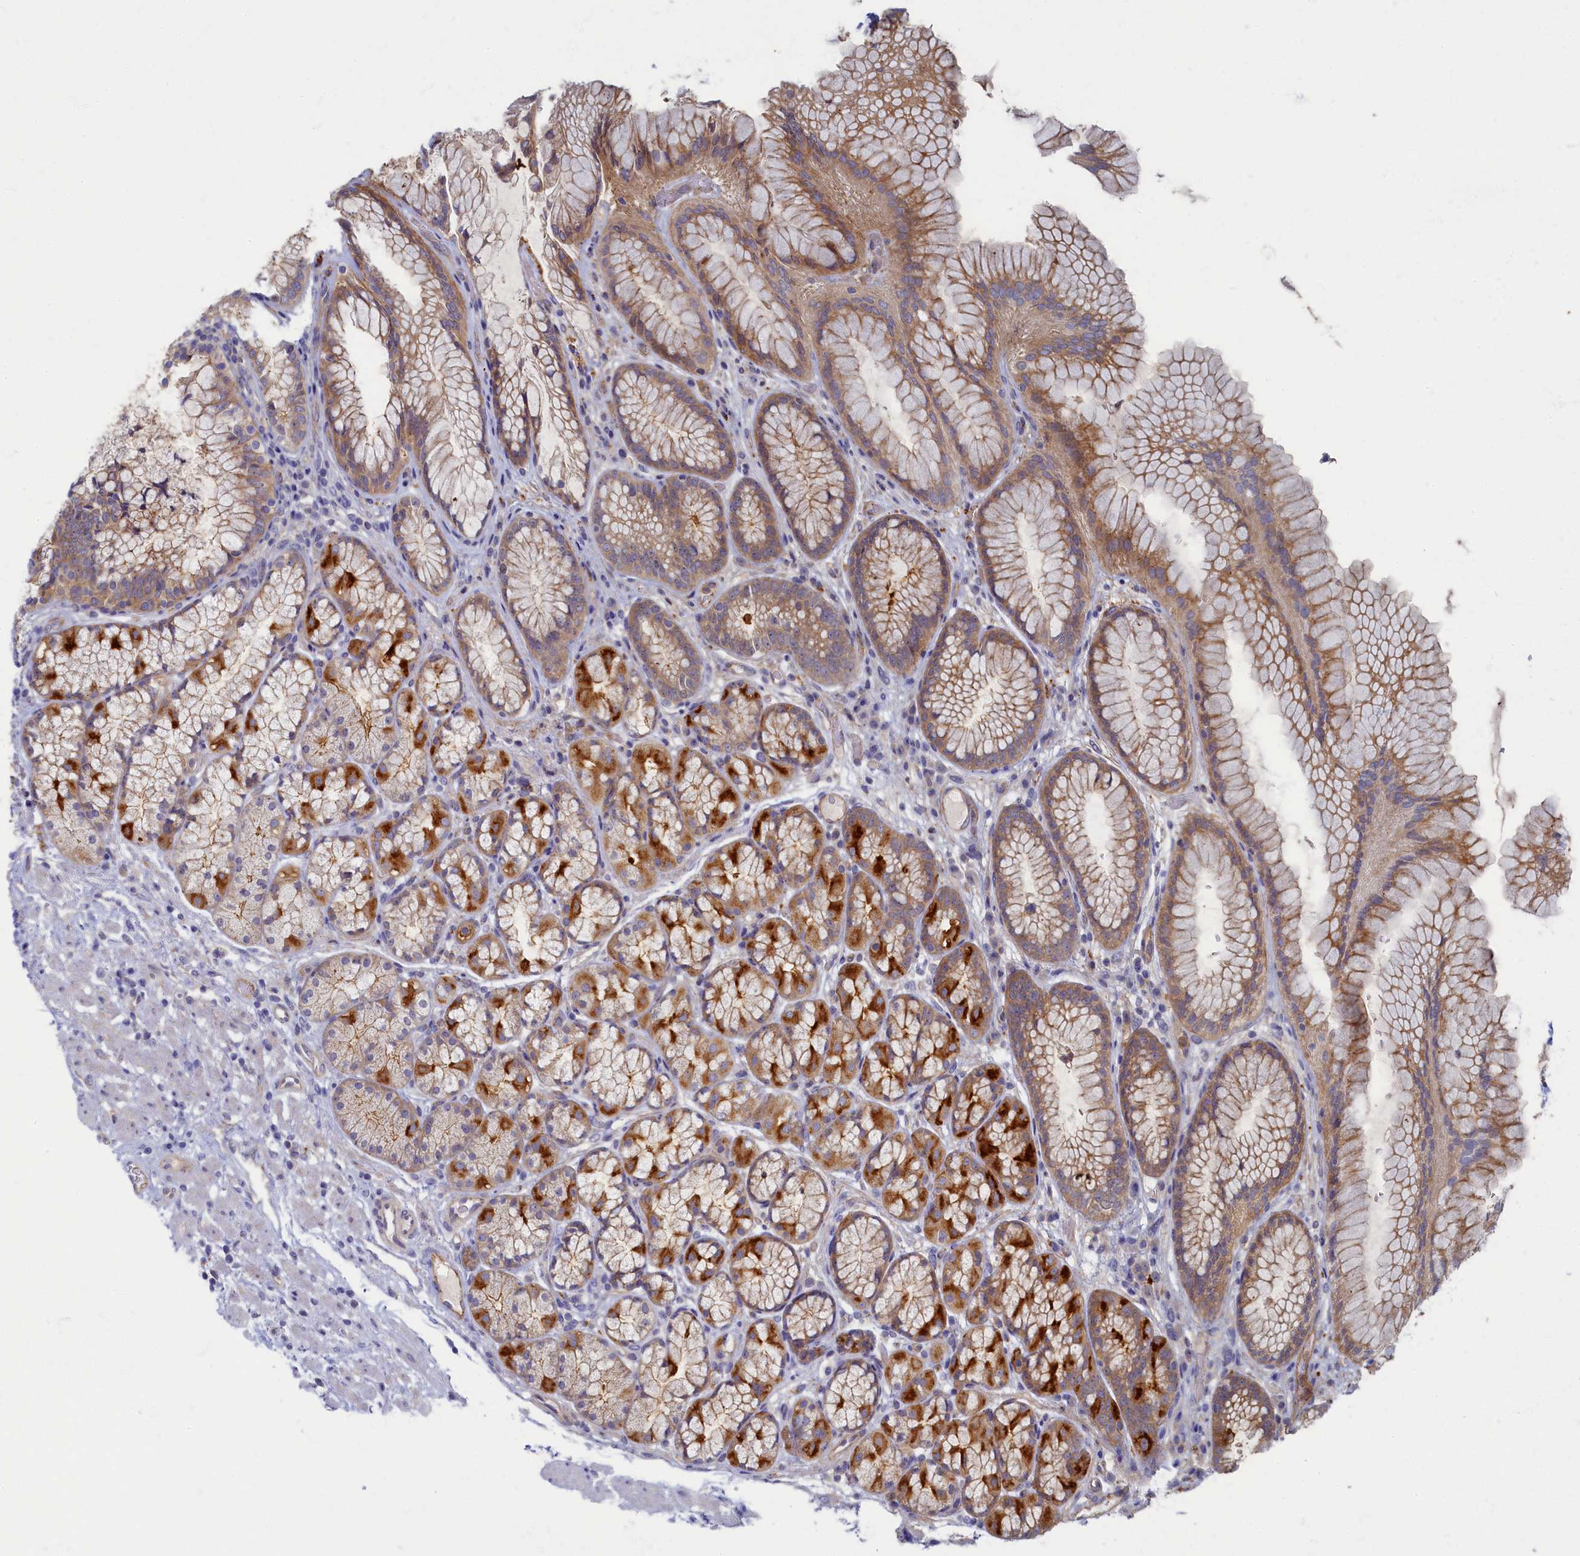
{"staining": {"intensity": "moderate", "quantity": ">75%", "location": "cytoplasmic/membranous"}, "tissue": "stomach", "cell_type": "Glandular cells", "image_type": "normal", "snomed": [{"axis": "morphology", "description": "Normal tissue, NOS"}, {"axis": "topography", "description": "Stomach"}], "caption": "Immunohistochemical staining of benign human stomach displays >75% levels of moderate cytoplasmic/membranous protein positivity in about >75% of glandular cells.", "gene": "PSMG2", "patient": {"sex": "male", "age": 63}}